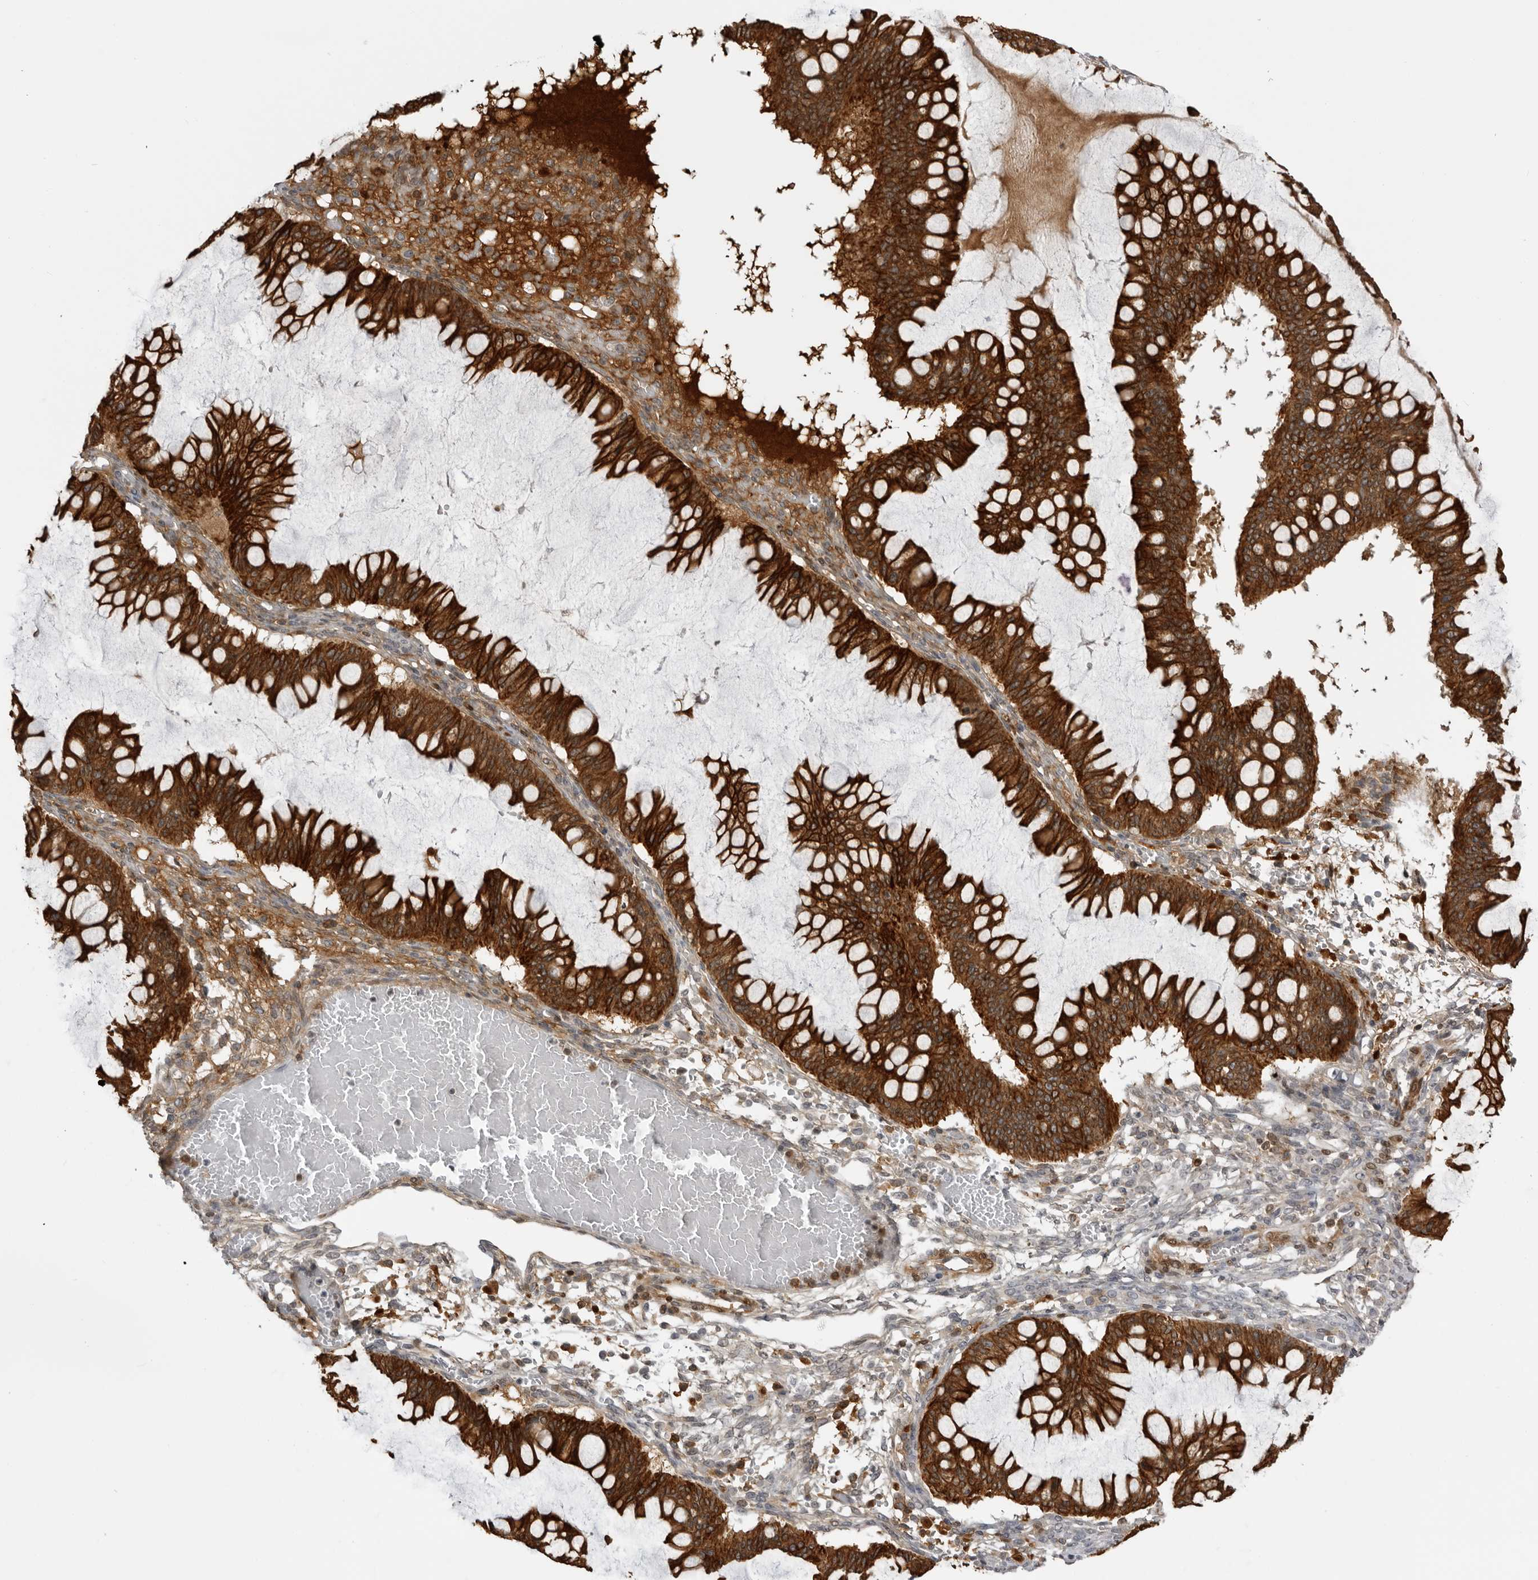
{"staining": {"intensity": "strong", "quantity": ">75%", "location": "cytoplasmic/membranous"}, "tissue": "ovarian cancer", "cell_type": "Tumor cells", "image_type": "cancer", "snomed": [{"axis": "morphology", "description": "Cystadenocarcinoma, mucinous, NOS"}, {"axis": "topography", "description": "Ovary"}], "caption": "Protein expression analysis of human ovarian cancer reveals strong cytoplasmic/membranous staining in about >75% of tumor cells.", "gene": "SERPINF2", "patient": {"sex": "female", "age": 73}}